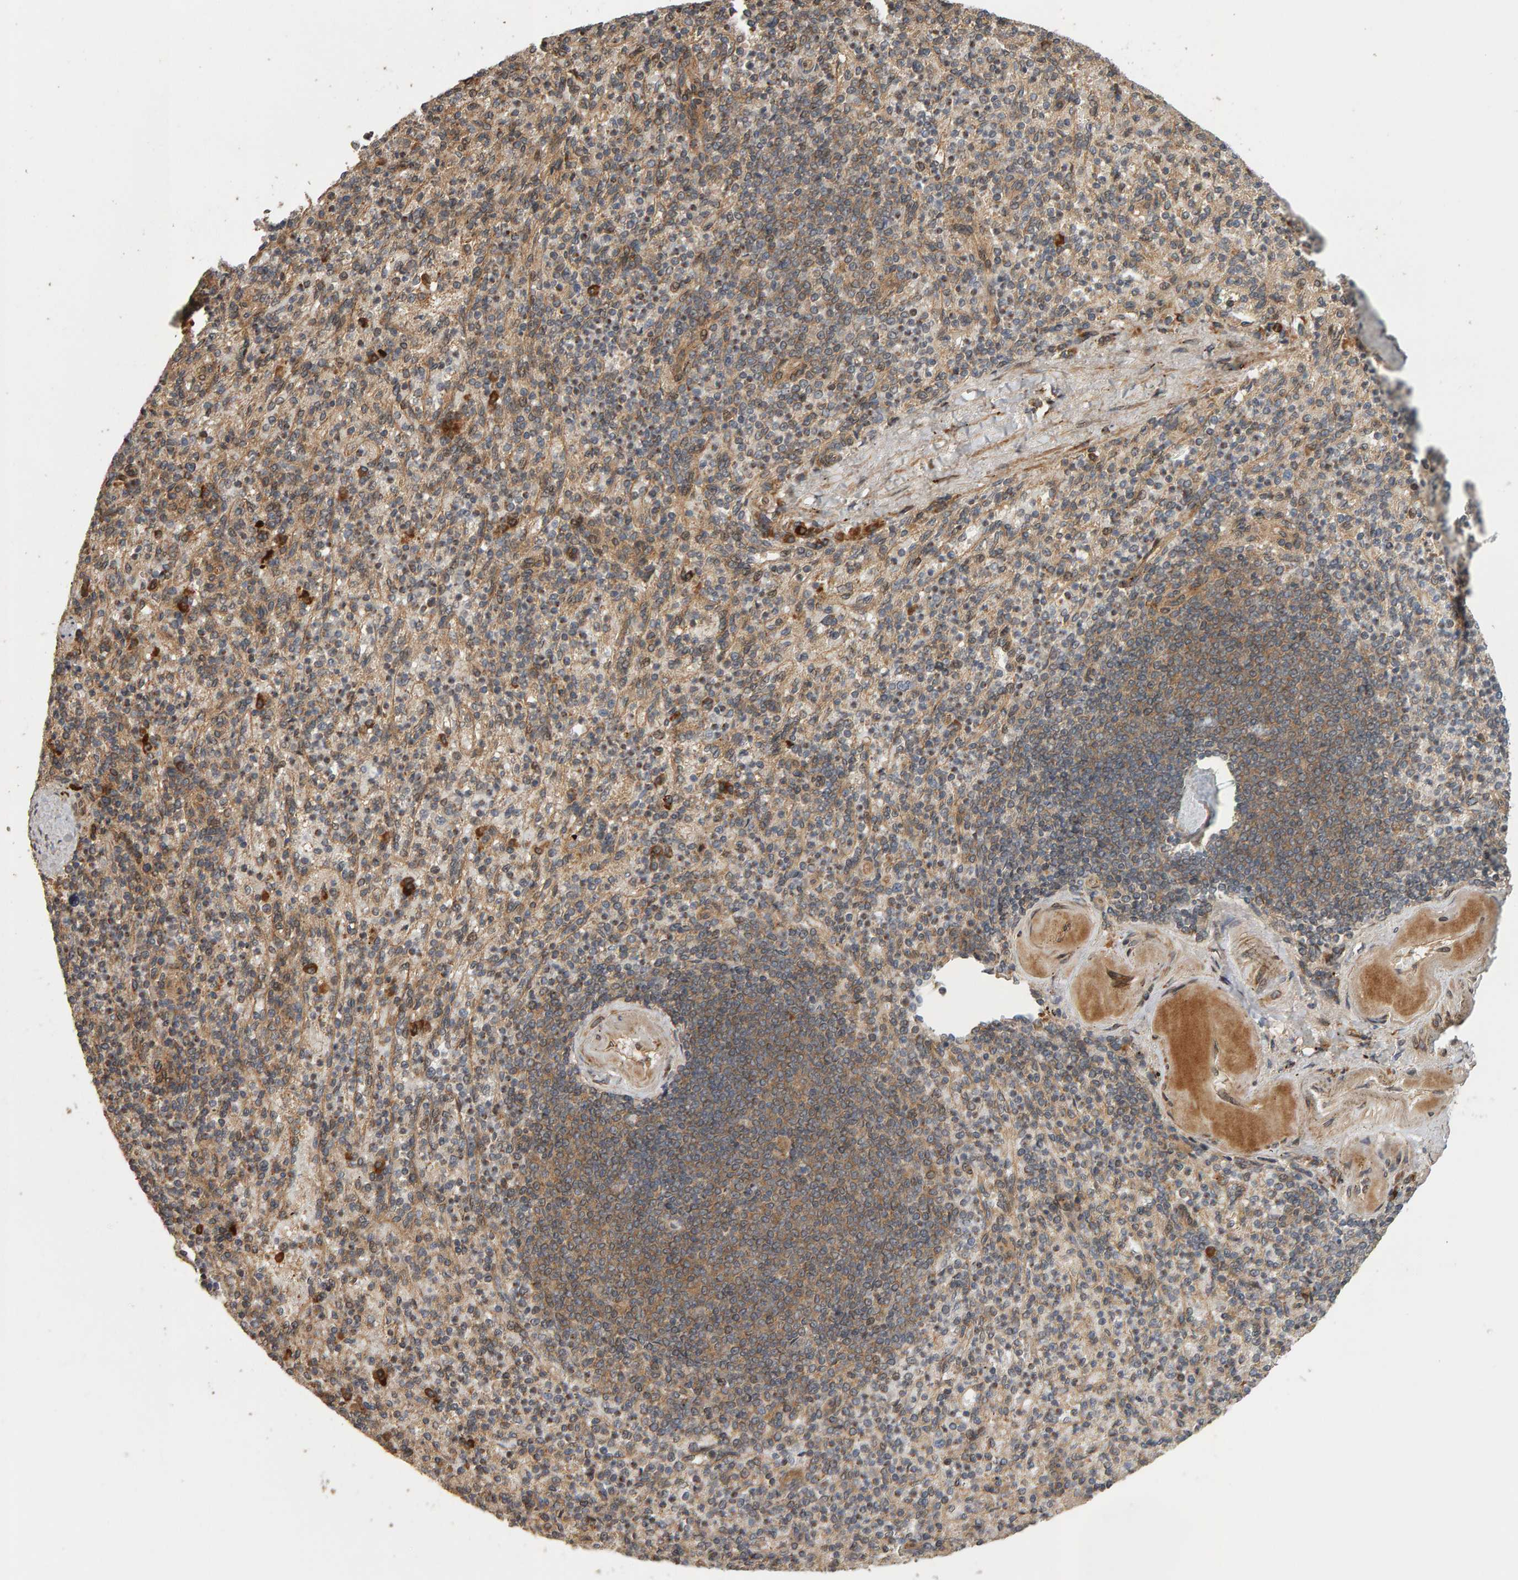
{"staining": {"intensity": "moderate", "quantity": "25%-75%", "location": "cytoplasmic/membranous"}, "tissue": "spleen", "cell_type": "Cells in red pulp", "image_type": "normal", "snomed": [{"axis": "morphology", "description": "Normal tissue, NOS"}, {"axis": "topography", "description": "Spleen"}], "caption": "High-magnification brightfield microscopy of unremarkable spleen stained with DAB (brown) and counterstained with hematoxylin (blue). cells in red pulp exhibit moderate cytoplasmic/membranous staining is seen in about25%-75% of cells.", "gene": "ZFAND1", "patient": {"sex": "female", "age": 74}}